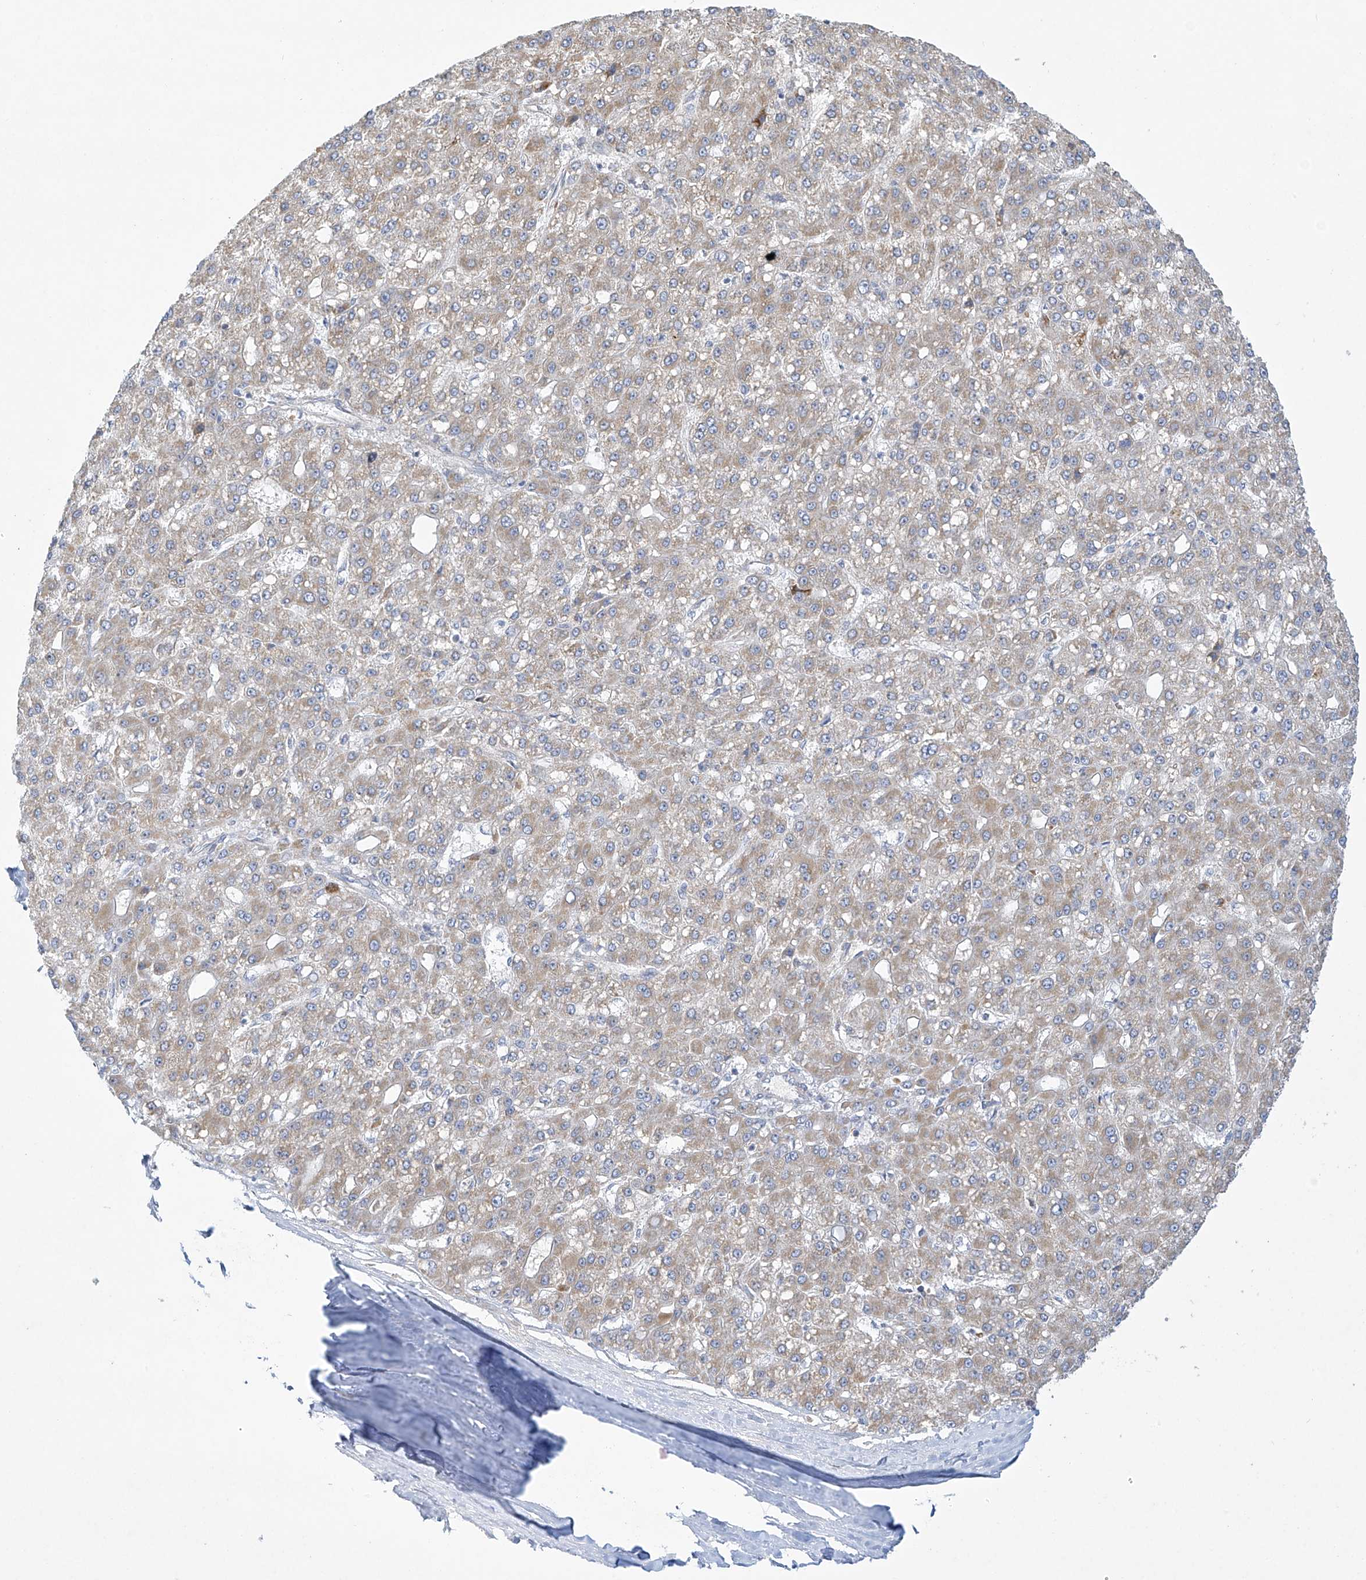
{"staining": {"intensity": "weak", "quantity": "25%-75%", "location": "cytoplasmic/membranous"}, "tissue": "liver cancer", "cell_type": "Tumor cells", "image_type": "cancer", "snomed": [{"axis": "morphology", "description": "Carcinoma, Hepatocellular, NOS"}, {"axis": "topography", "description": "Liver"}], "caption": "IHC histopathology image of liver hepatocellular carcinoma stained for a protein (brown), which displays low levels of weak cytoplasmic/membranous expression in approximately 25%-75% of tumor cells.", "gene": "METTL18", "patient": {"sex": "male", "age": 67}}